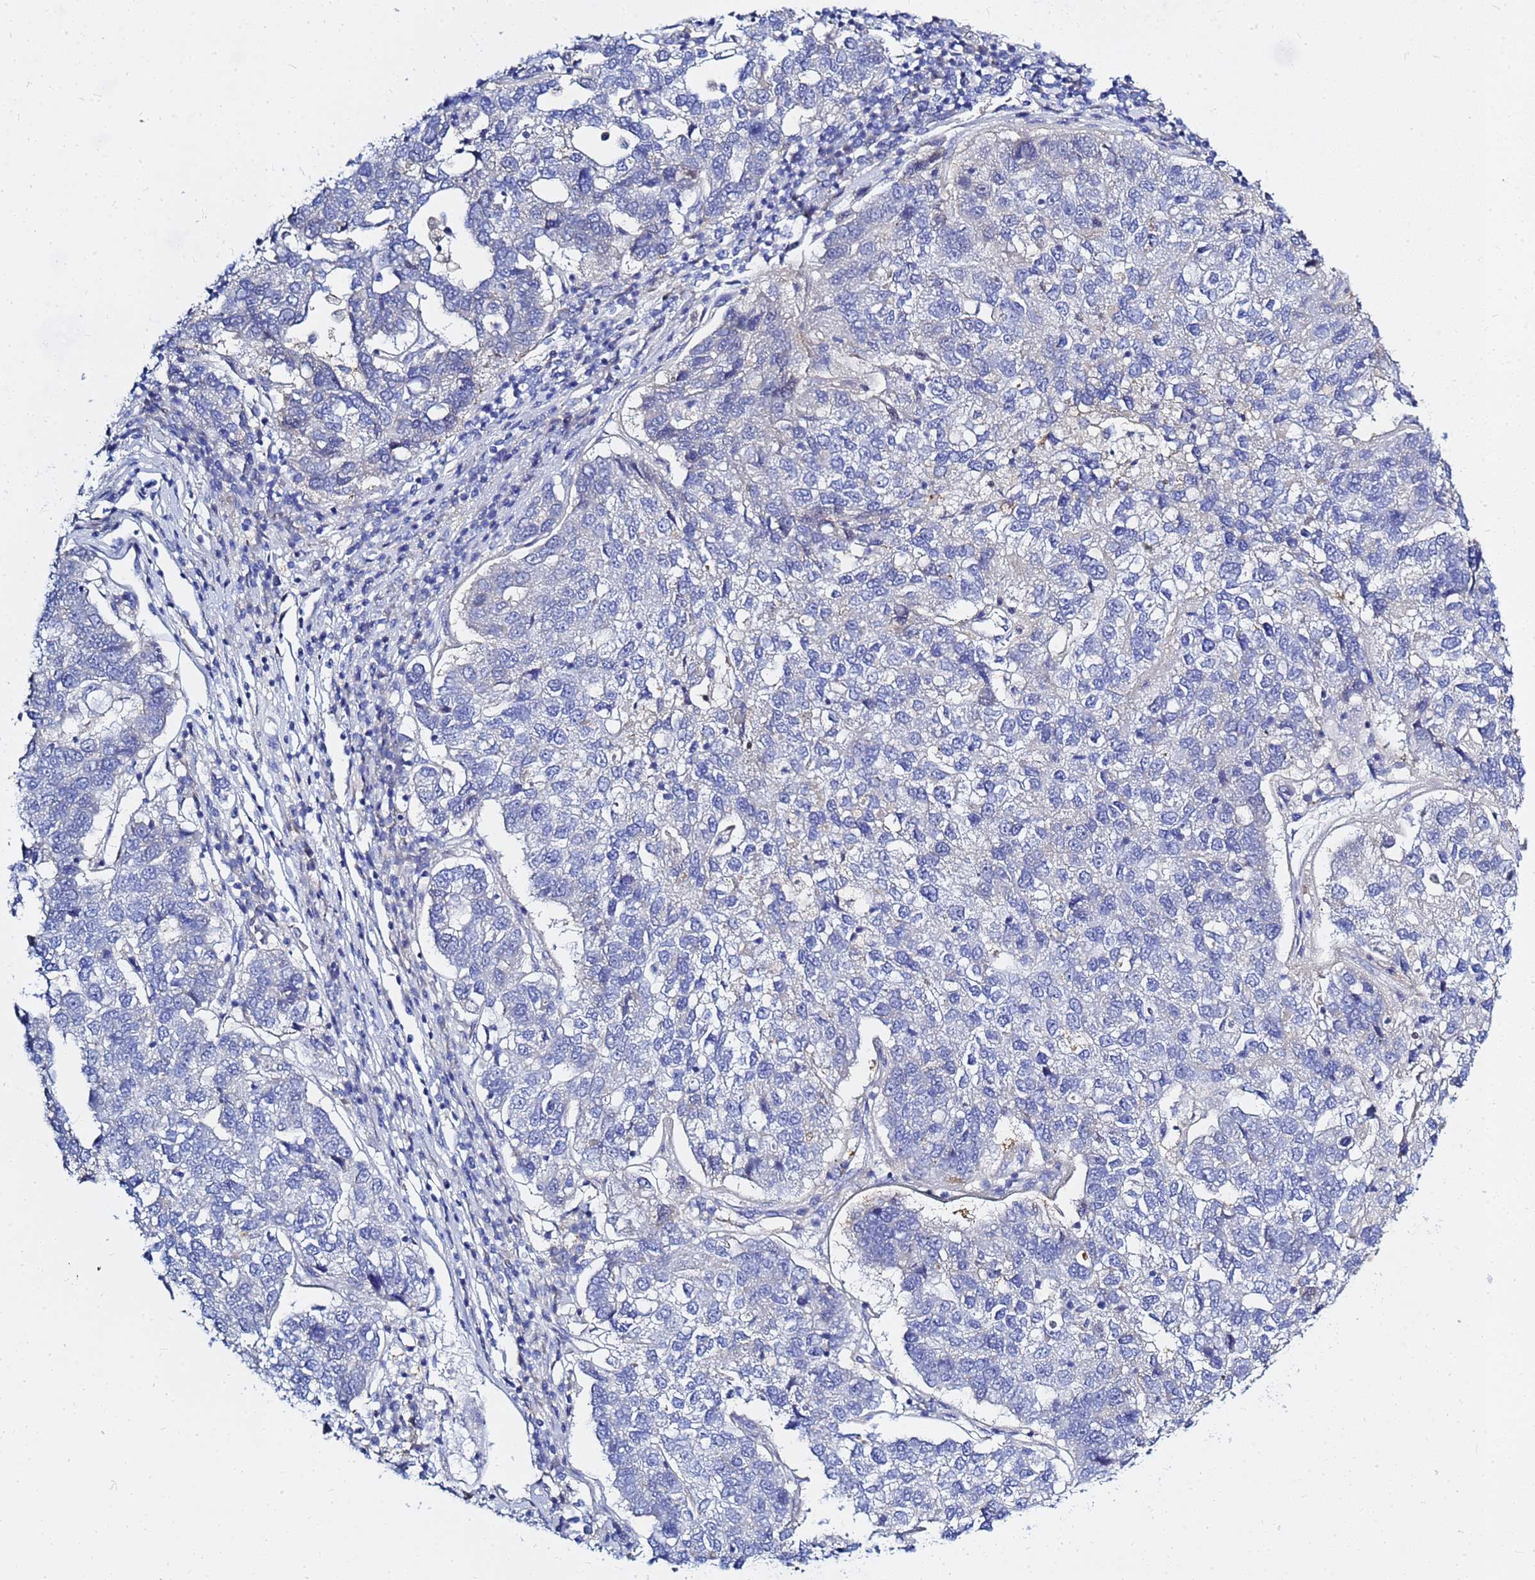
{"staining": {"intensity": "negative", "quantity": "none", "location": "none"}, "tissue": "pancreatic cancer", "cell_type": "Tumor cells", "image_type": "cancer", "snomed": [{"axis": "morphology", "description": "Adenocarcinoma, NOS"}, {"axis": "topography", "description": "Pancreas"}], "caption": "The micrograph demonstrates no significant expression in tumor cells of adenocarcinoma (pancreatic). (DAB IHC visualized using brightfield microscopy, high magnification).", "gene": "ZNF552", "patient": {"sex": "female", "age": 61}}